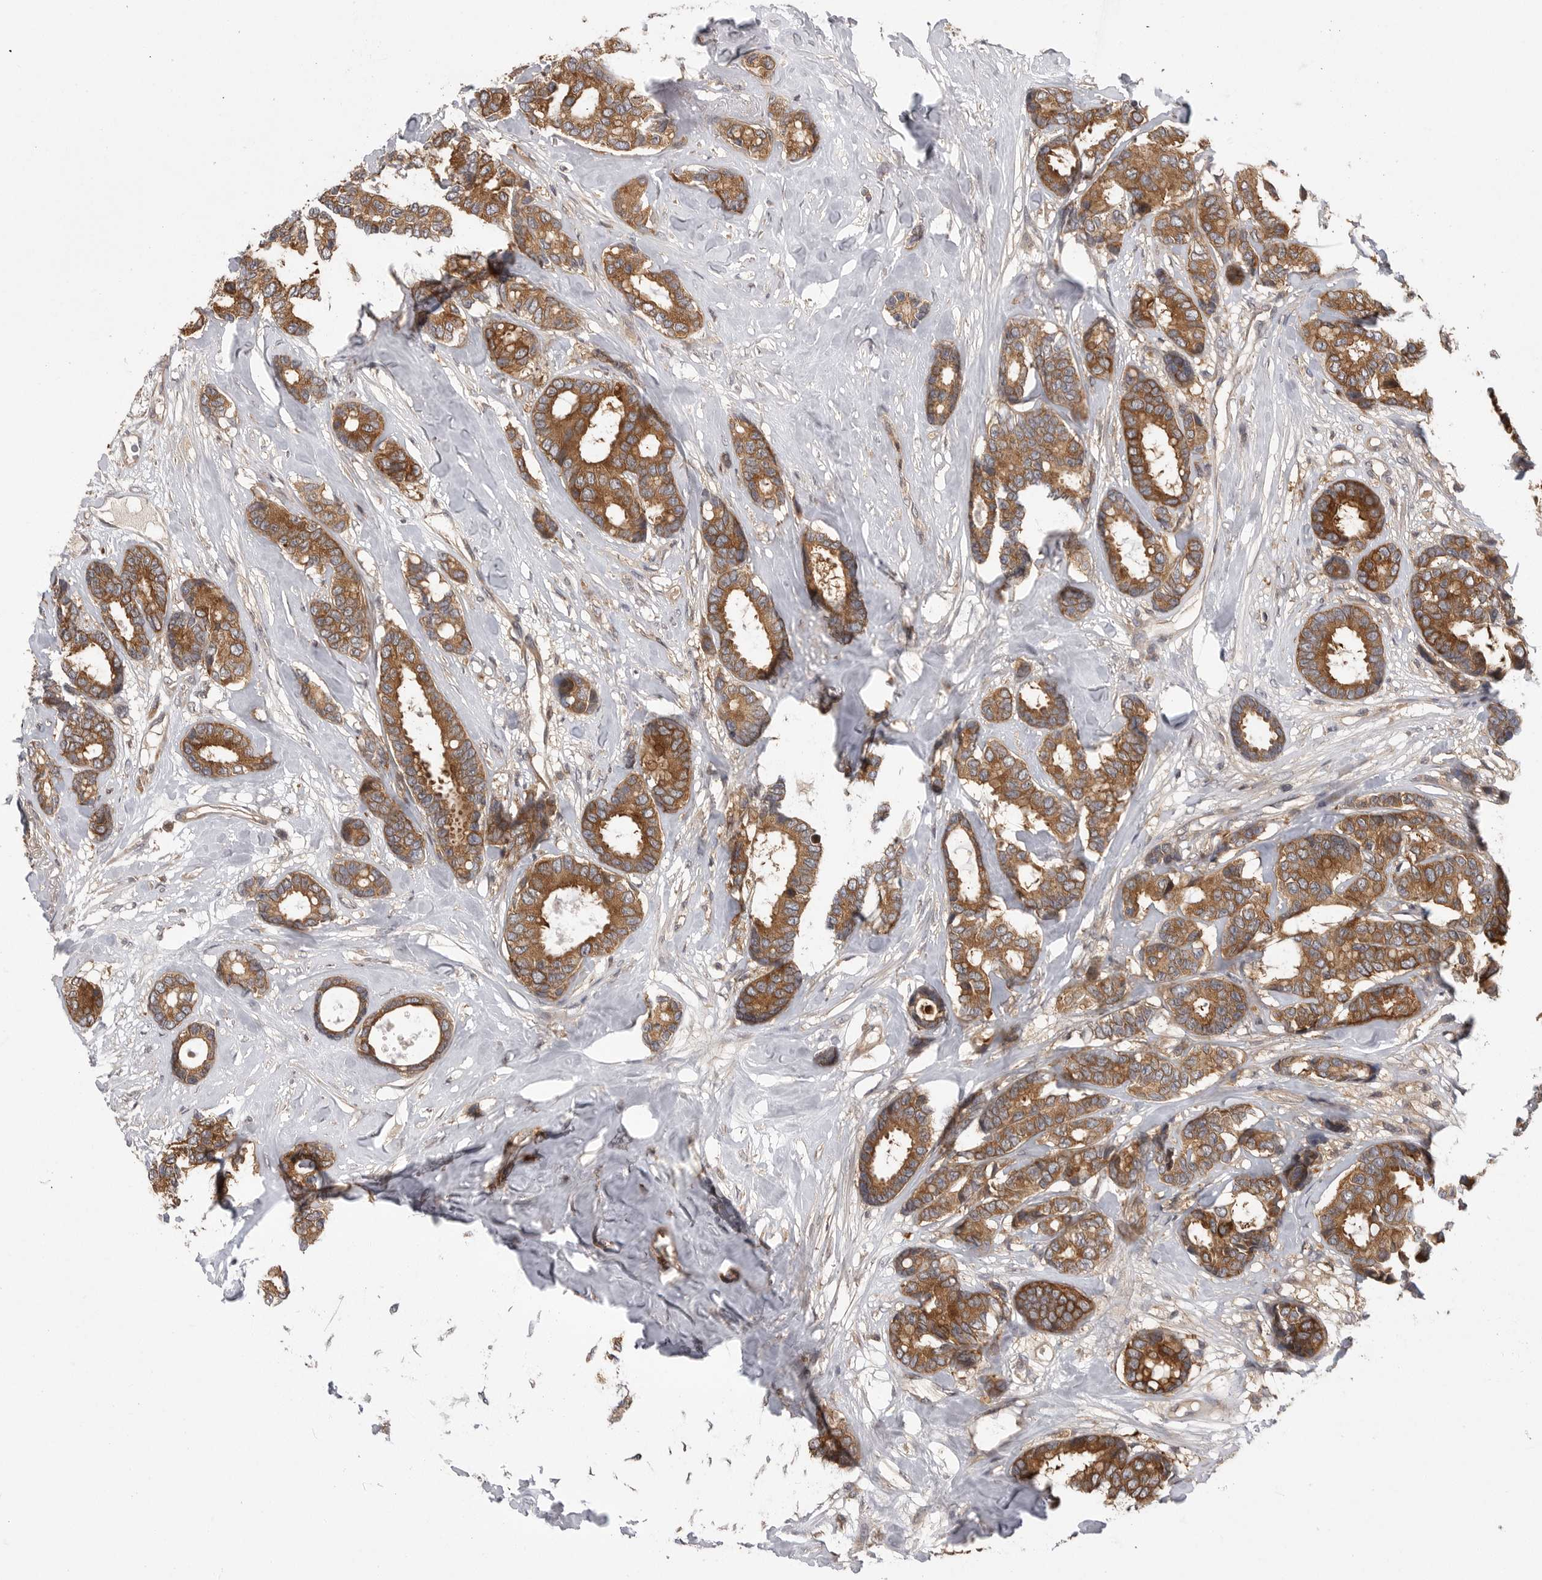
{"staining": {"intensity": "moderate", "quantity": ">75%", "location": "cytoplasmic/membranous"}, "tissue": "breast cancer", "cell_type": "Tumor cells", "image_type": "cancer", "snomed": [{"axis": "morphology", "description": "Duct carcinoma"}, {"axis": "topography", "description": "Breast"}], "caption": "A photomicrograph of breast cancer (intraductal carcinoma) stained for a protein exhibits moderate cytoplasmic/membranous brown staining in tumor cells.", "gene": "OXR1", "patient": {"sex": "female", "age": 87}}